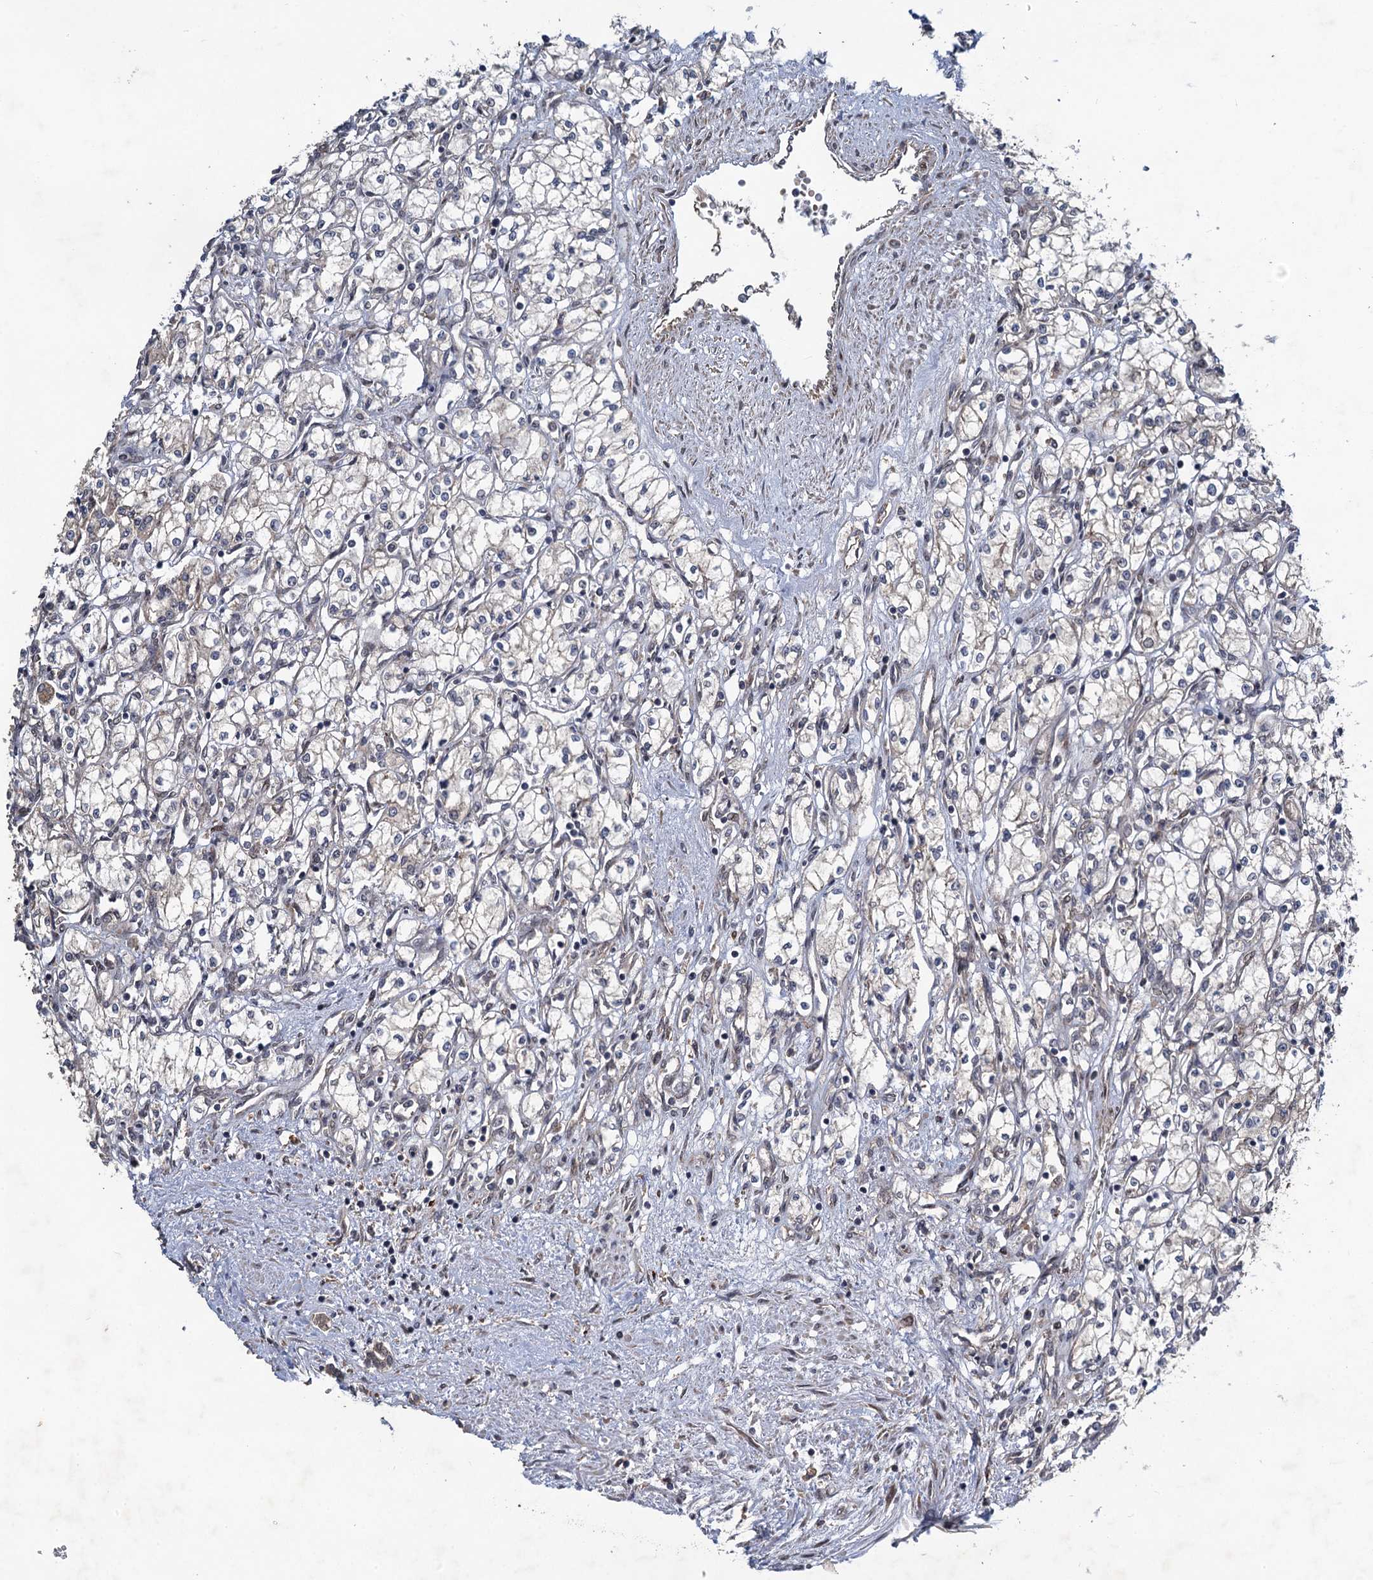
{"staining": {"intensity": "negative", "quantity": "none", "location": "none"}, "tissue": "renal cancer", "cell_type": "Tumor cells", "image_type": "cancer", "snomed": [{"axis": "morphology", "description": "Adenocarcinoma, NOS"}, {"axis": "topography", "description": "Kidney"}], "caption": "Immunohistochemical staining of renal cancer (adenocarcinoma) shows no significant staining in tumor cells.", "gene": "NUDT22", "patient": {"sex": "male", "age": 59}}